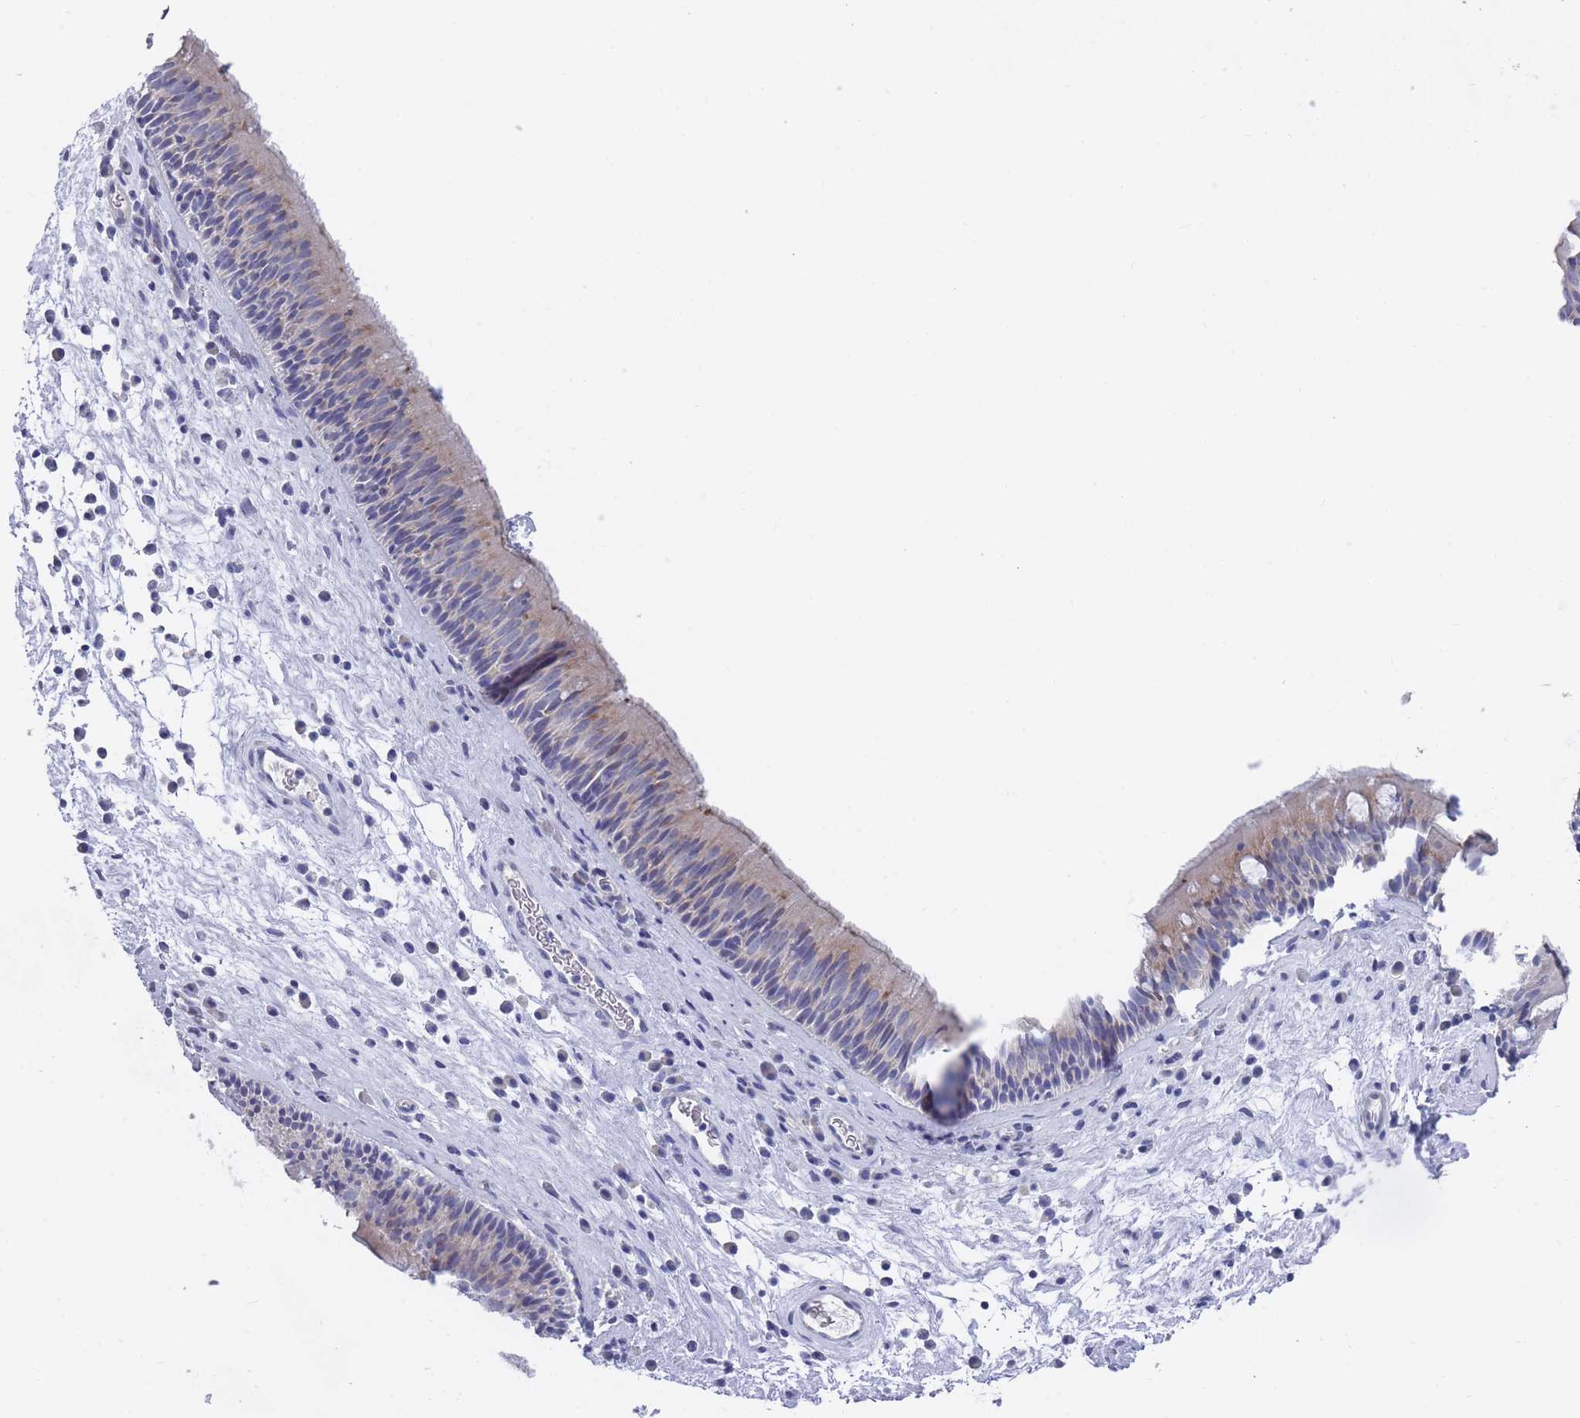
{"staining": {"intensity": "weak", "quantity": "<25%", "location": "cytoplasmic/membranous"}, "tissue": "nasopharynx", "cell_type": "Respiratory epithelial cells", "image_type": "normal", "snomed": [{"axis": "morphology", "description": "Normal tissue, NOS"}, {"axis": "topography", "description": "Nasopharynx"}], "caption": "The micrograph shows no staining of respiratory epithelial cells in normal nasopharynx. (DAB (3,3'-diaminobenzidine) immunohistochemistry, high magnification).", "gene": "PIGU", "patient": {"sex": "male", "age": 63}}